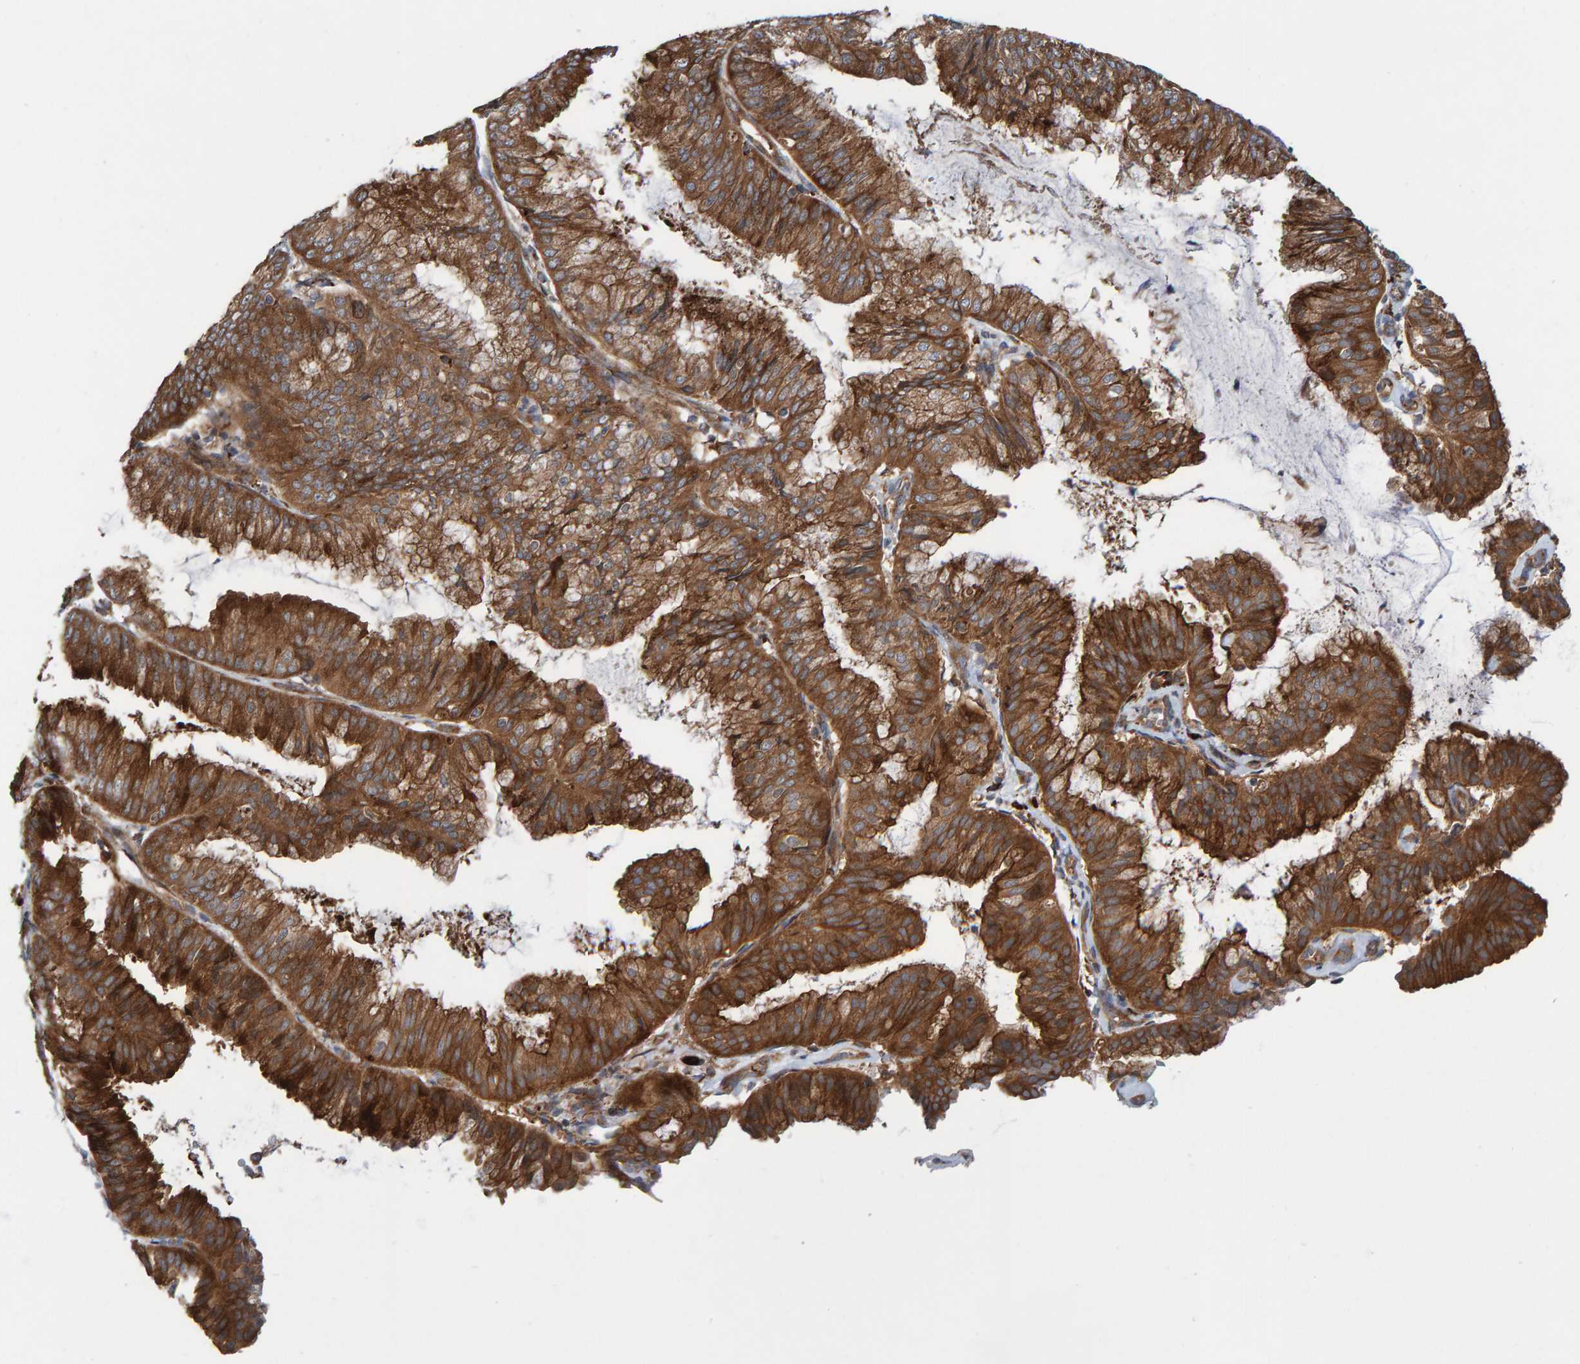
{"staining": {"intensity": "moderate", "quantity": ">75%", "location": "cytoplasmic/membranous"}, "tissue": "endometrial cancer", "cell_type": "Tumor cells", "image_type": "cancer", "snomed": [{"axis": "morphology", "description": "Adenocarcinoma, NOS"}, {"axis": "topography", "description": "Endometrium"}], "caption": "Tumor cells exhibit moderate cytoplasmic/membranous positivity in about >75% of cells in endometrial cancer (adenocarcinoma).", "gene": "KIAA0753", "patient": {"sex": "female", "age": 63}}